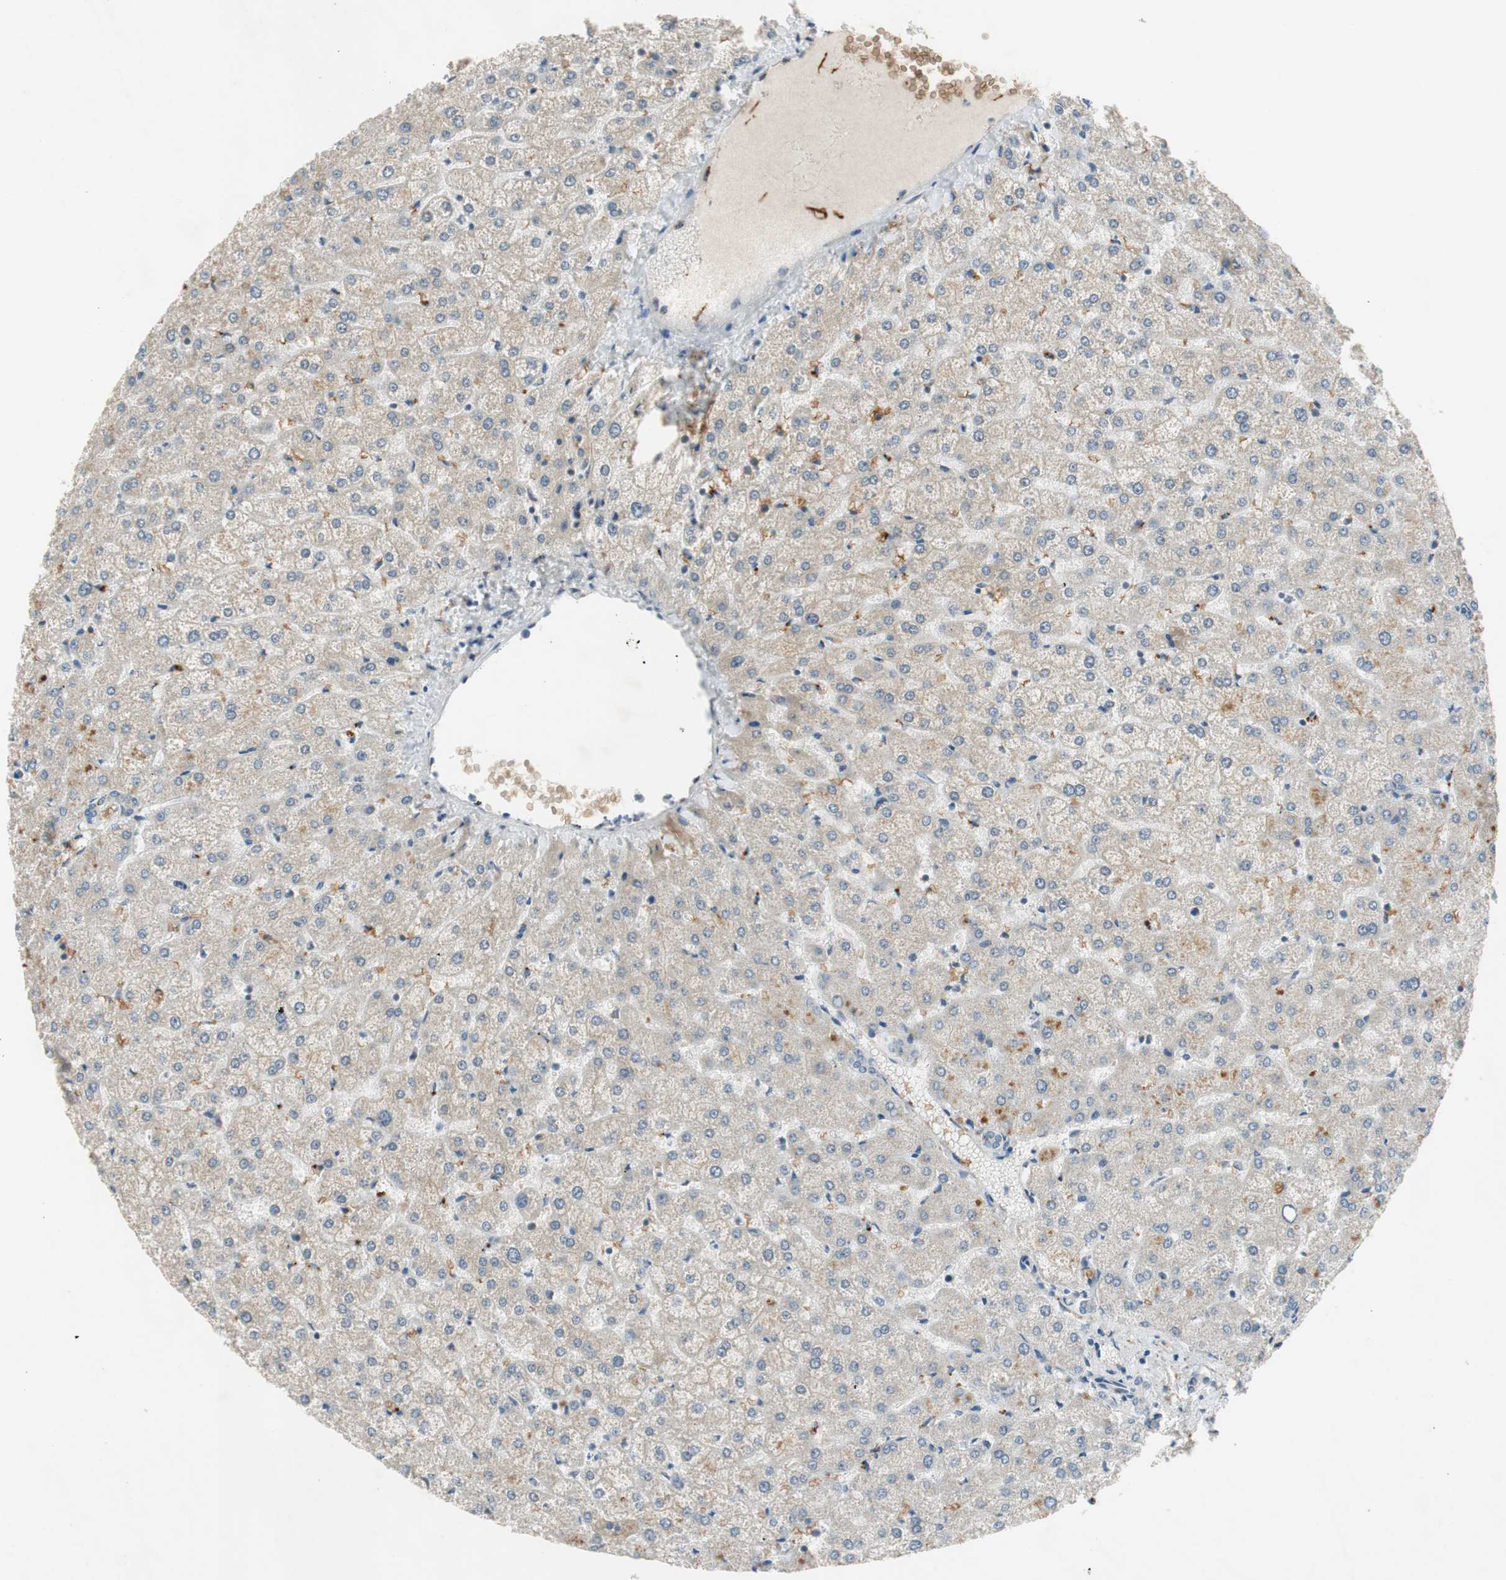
{"staining": {"intensity": "negative", "quantity": "none", "location": "none"}, "tissue": "liver", "cell_type": "Cholangiocytes", "image_type": "normal", "snomed": [{"axis": "morphology", "description": "Normal tissue, NOS"}, {"axis": "topography", "description": "Liver"}], "caption": "This micrograph is of unremarkable liver stained with IHC to label a protein in brown with the nuclei are counter-stained blue. There is no staining in cholangiocytes.", "gene": "GYPC", "patient": {"sex": "female", "age": 32}}